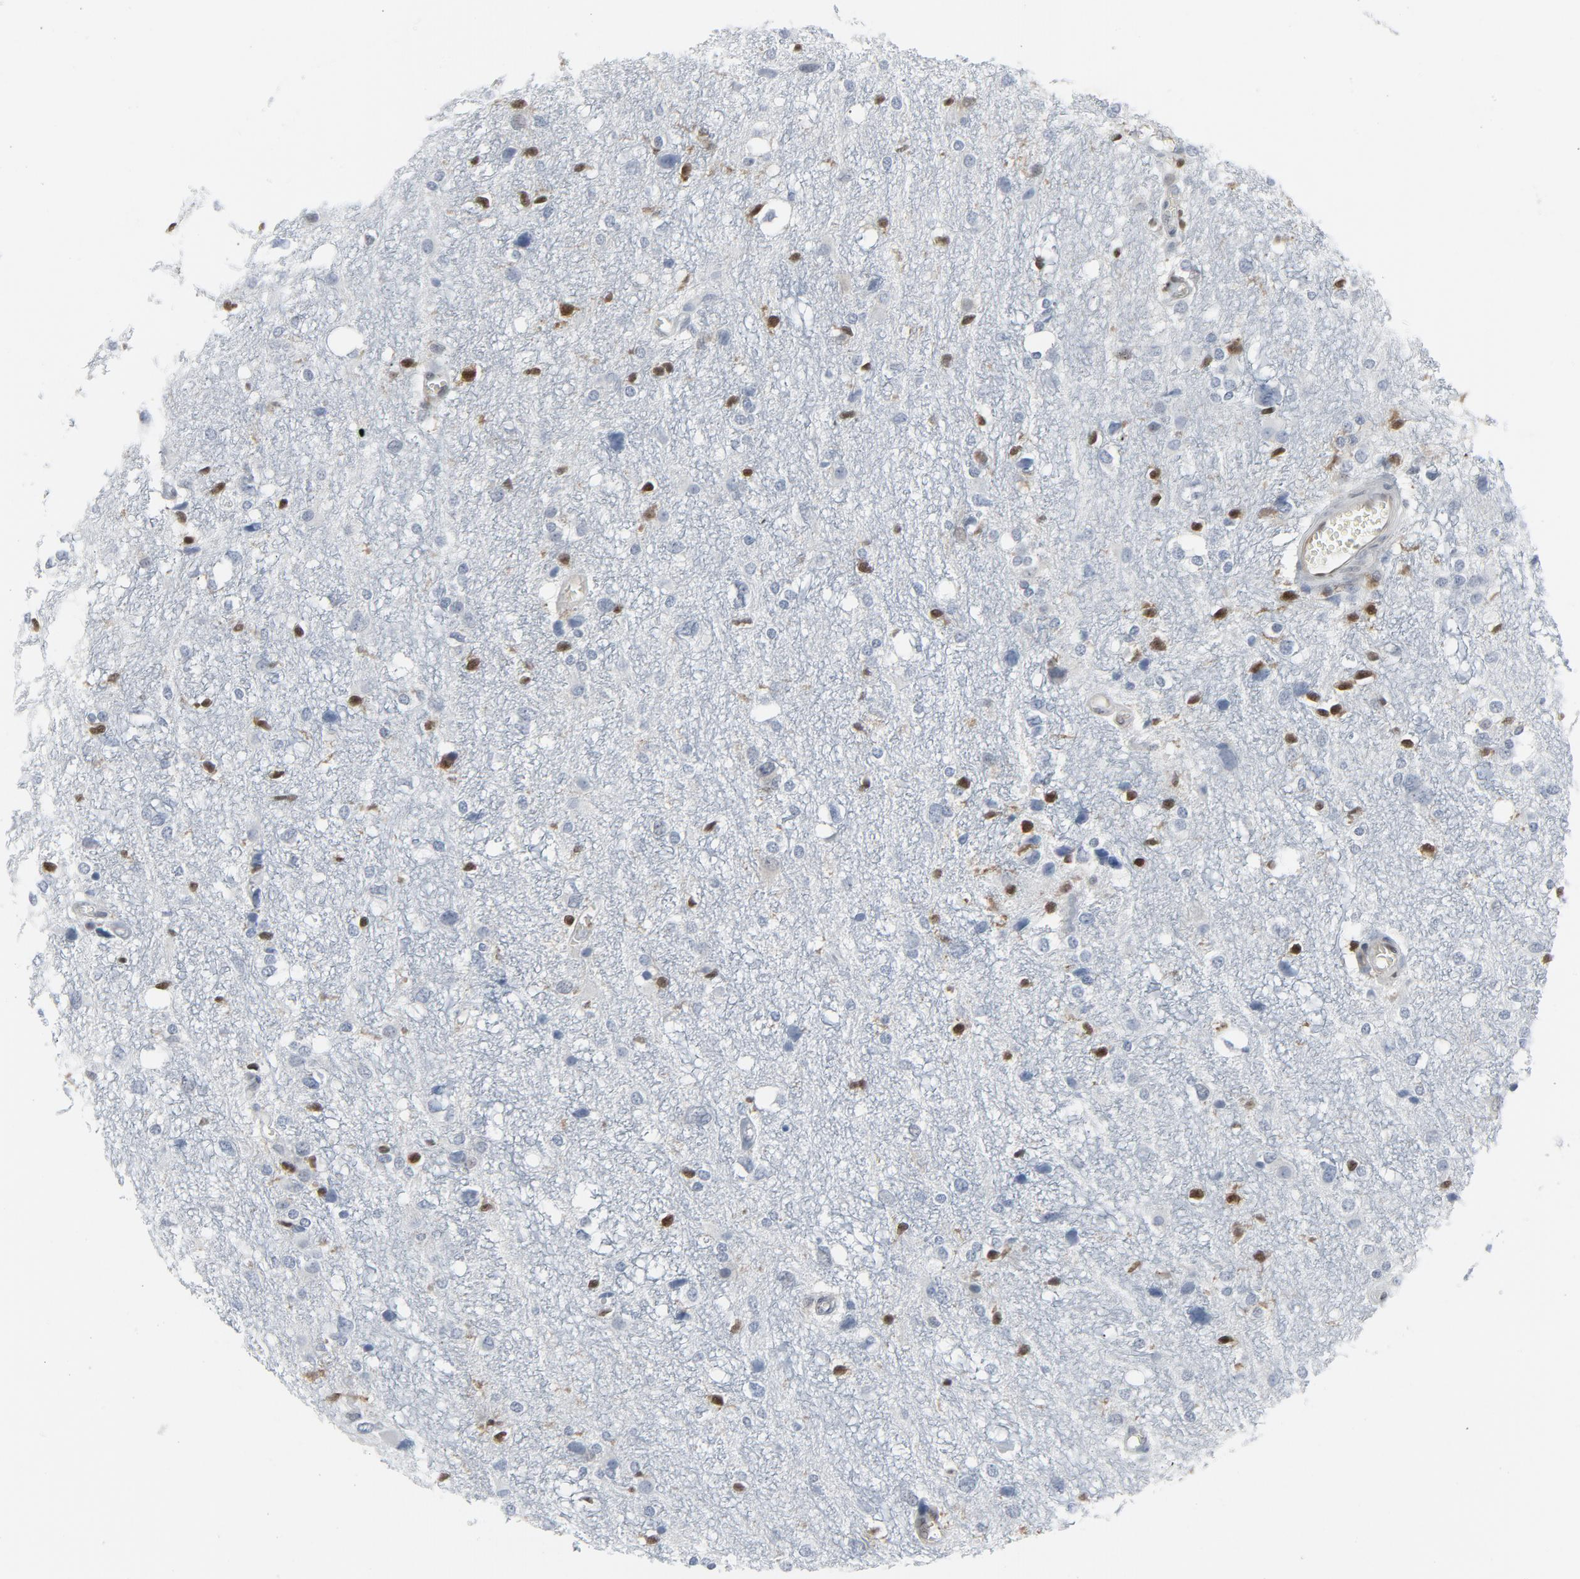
{"staining": {"intensity": "moderate", "quantity": "<25%", "location": "cytoplasmic/membranous"}, "tissue": "glioma", "cell_type": "Tumor cells", "image_type": "cancer", "snomed": [{"axis": "morphology", "description": "Glioma, malignant, High grade"}, {"axis": "topography", "description": "Brain"}], "caption": "The immunohistochemical stain highlights moderate cytoplasmic/membranous staining in tumor cells of malignant high-grade glioma tissue.", "gene": "STAT5A", "patient": {"sex": "female", "age": 59}}